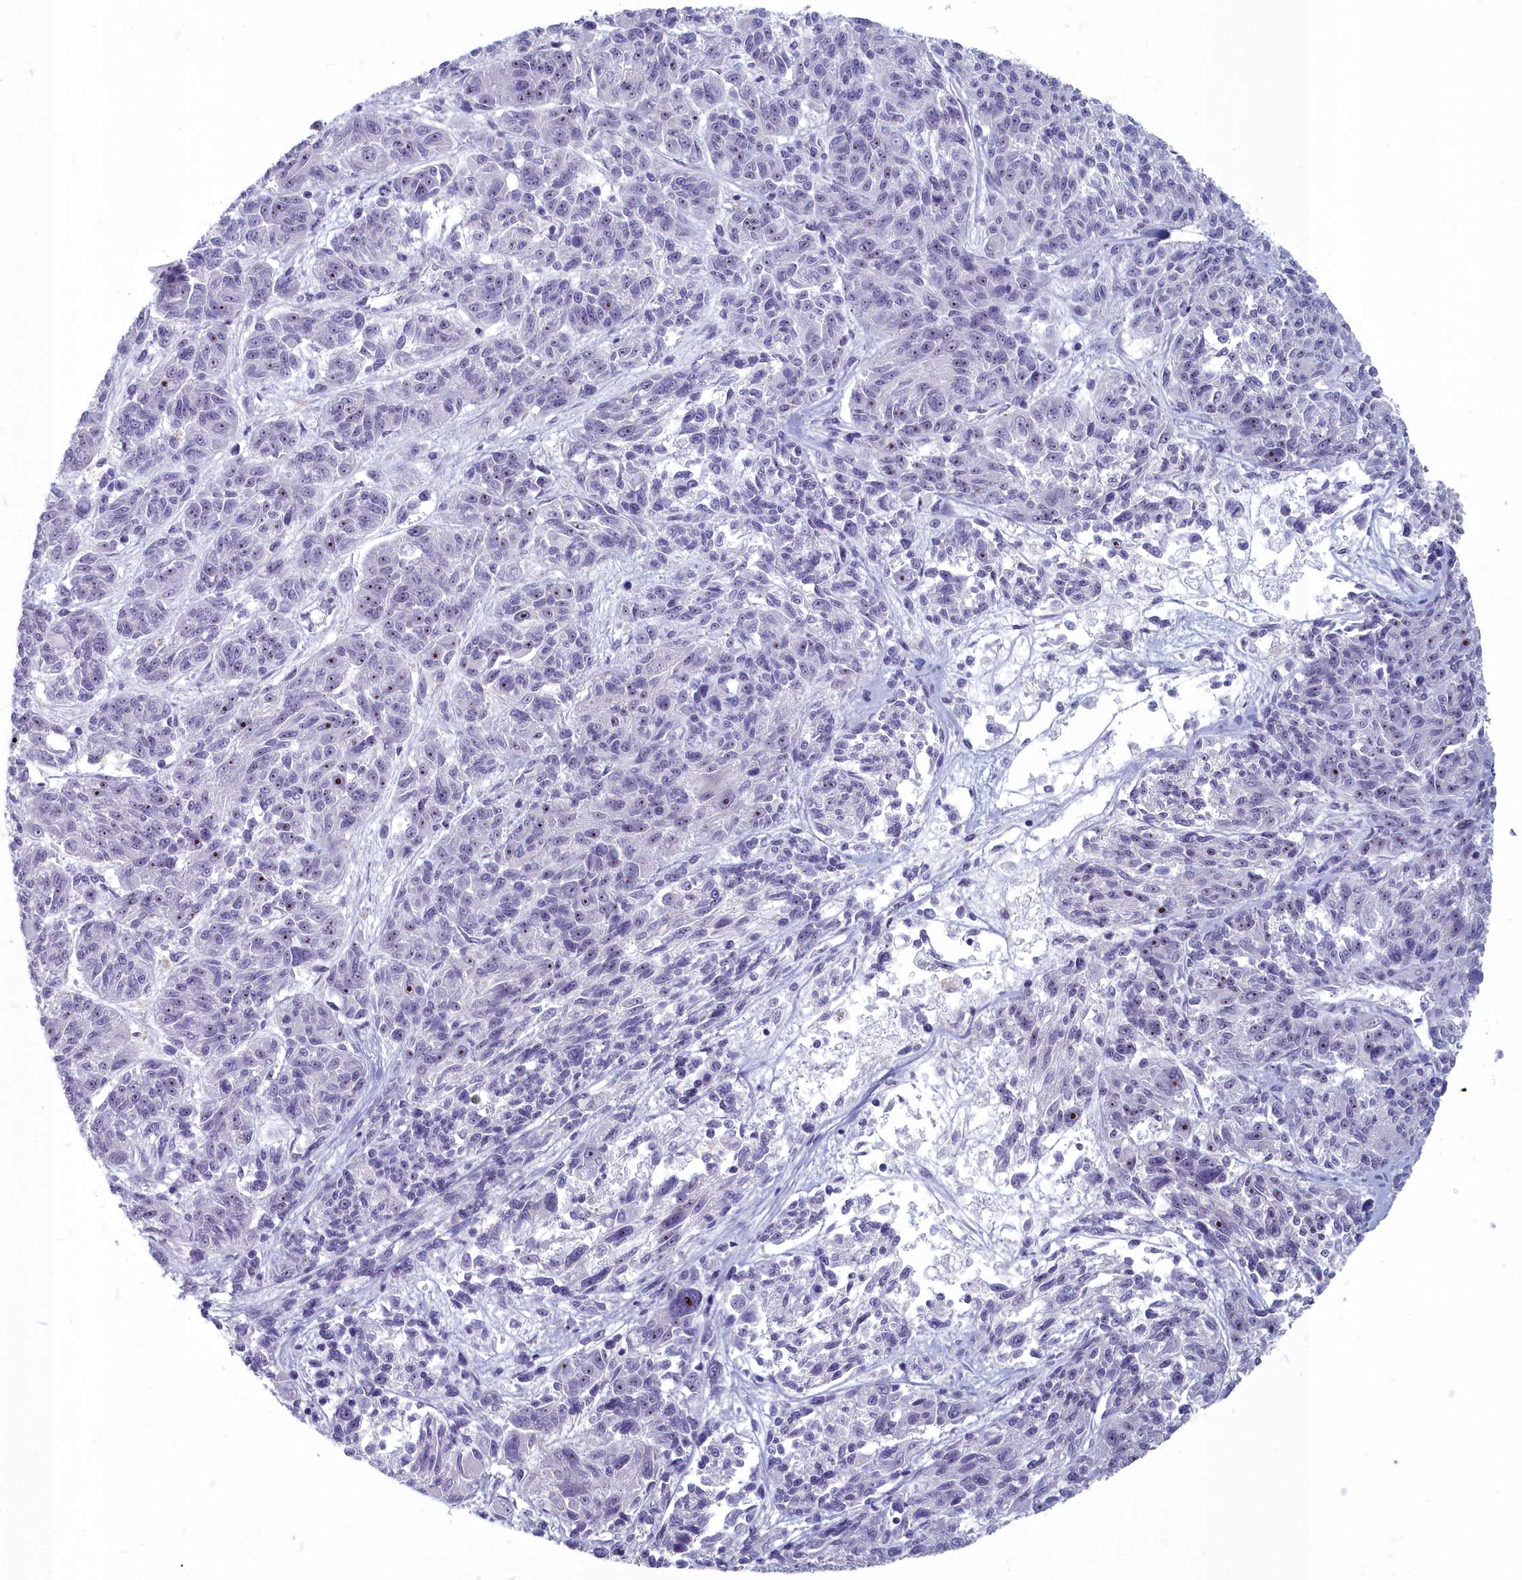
{"staining": {"intensity": "moderate", "quantity": "<25%", "location": "nuclear"}, "tissue": "melanoma", "cell_type": "Tumor cells", "image_type": "cancer", "snomed": [{"axis": "morphology", "description": "Malignant melanoma, NOS"}, {"axis": "topography", "description": "Skin"}], "caption": "Melanoma stained with IHC reveals moderate nuclear staining in about <25% of tumor cells.", "gene": "INSYN2A", "patient": {"sex": "male", "age": 53}}